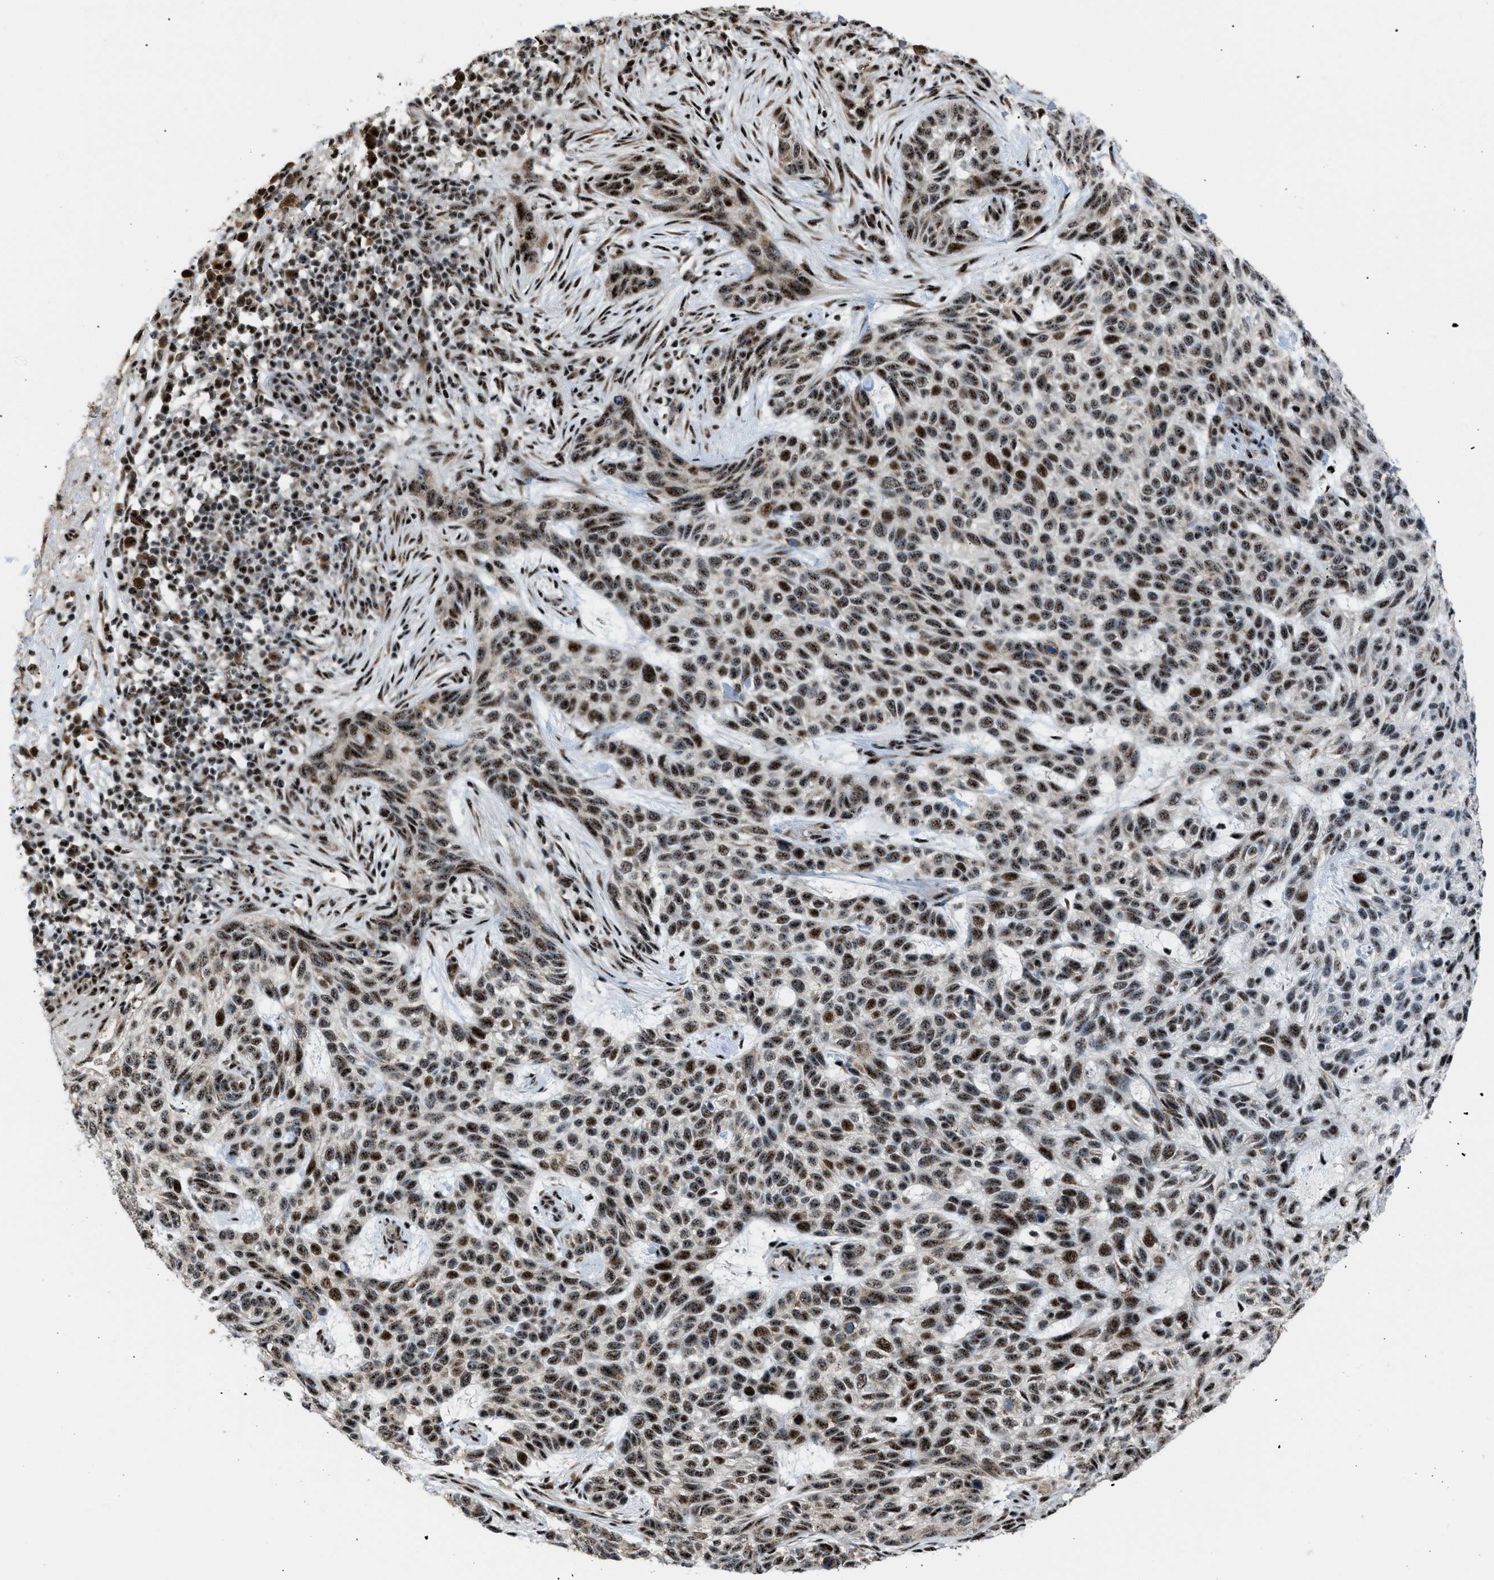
{"staining": {"intensity": "strong", "quantity": ">75%", "location": "nuclear"}, "tissue": "skin cancer", "cell_type": "Tumor cells", "image_type": "cancer", "snomed": [{"axis": "morphology", "description": "Normal tissue, NOS"}, {"axis": "morphology", "description": "Basal cell carcinoma"}, {"axis": "topography", "description": "Skin"}], "caption": "Human skin cancer stained for a protein (brown) exhibits strong nuclear positive positivity in about >75% of tumor cells.", "gene": "CDR2", "patient": {"sex": "male", "age": 79}}